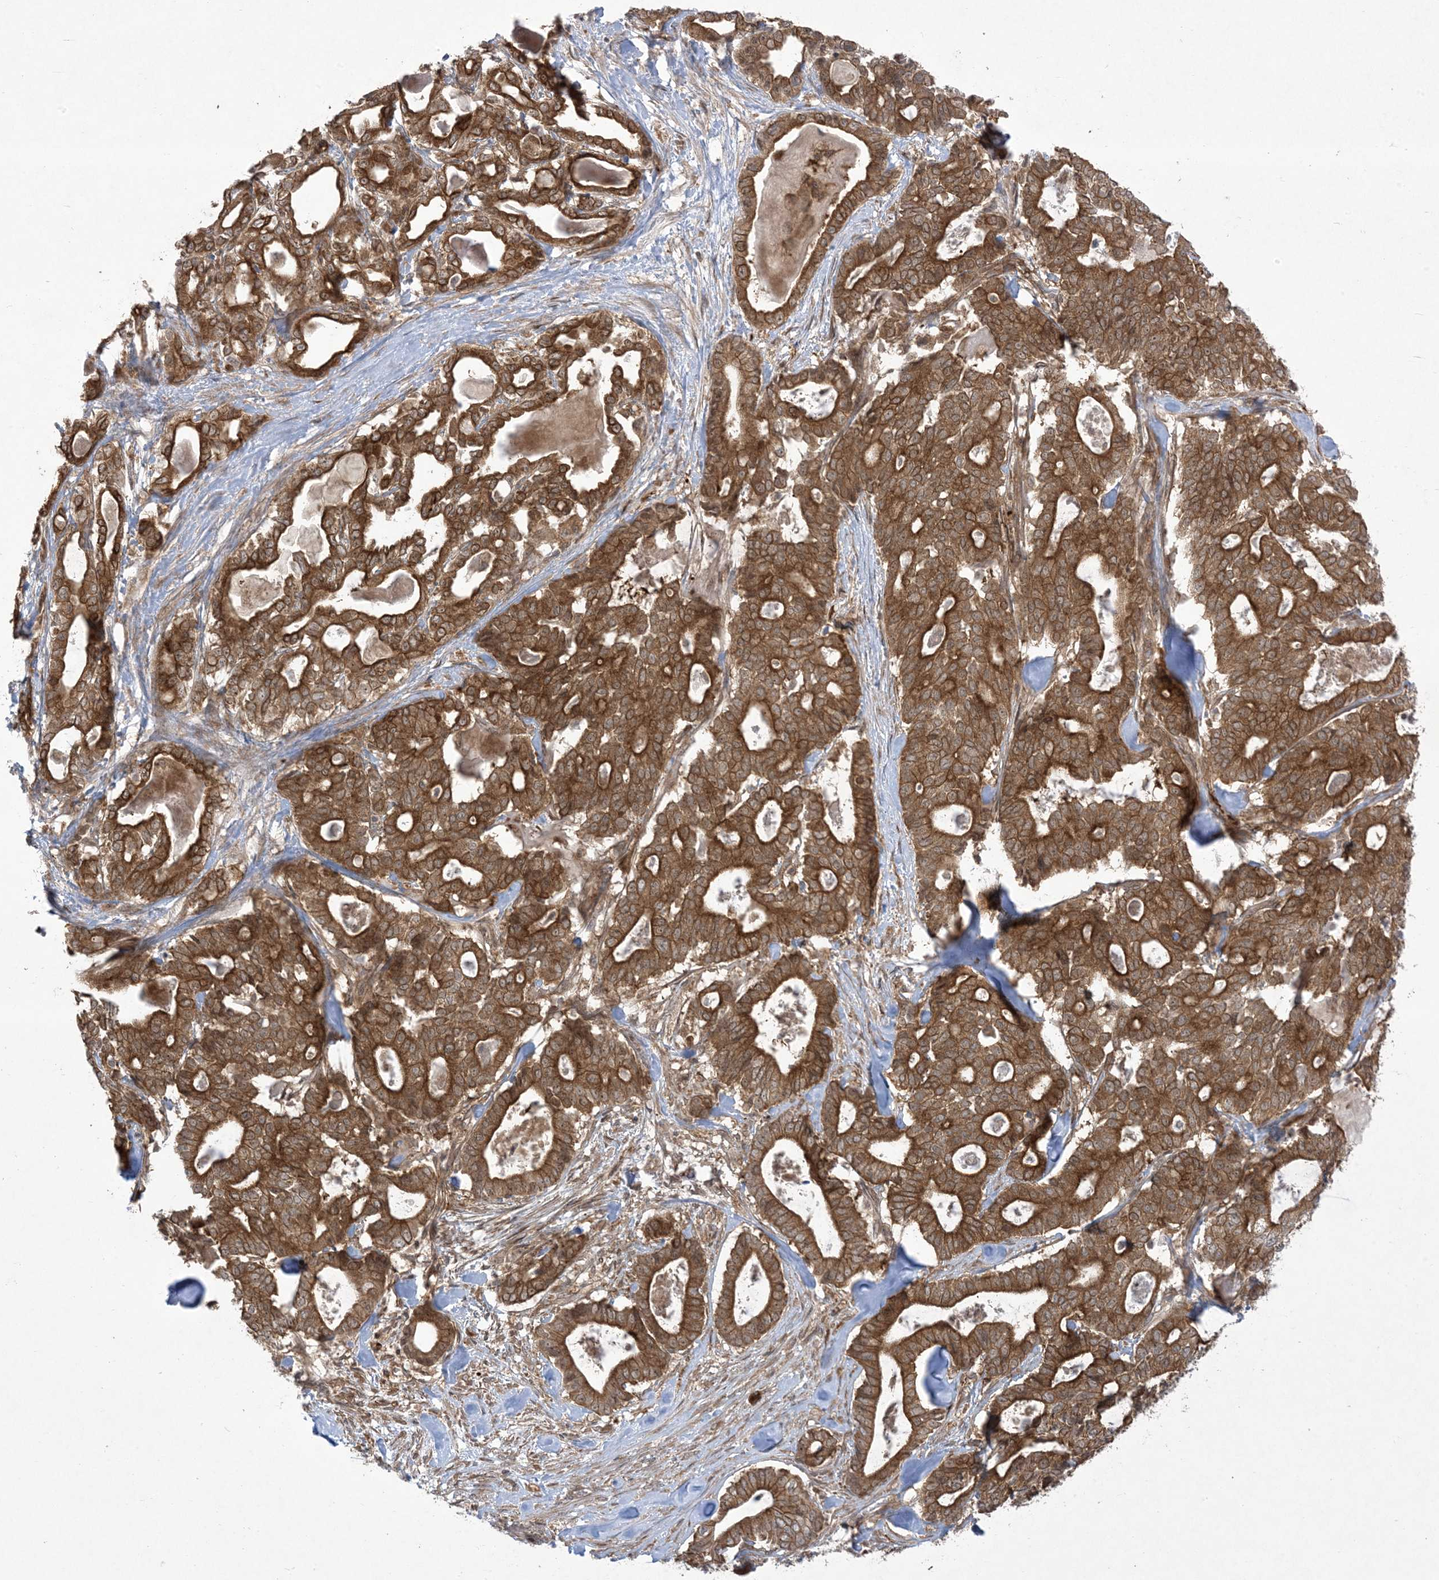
{"staining": {"intensity": "strong", "quantity": ">75%", "location": "cytoplasmic/membranous,nuclear"}, "tissue": "pancreatic cancer", "cell_type": "Tumor cells", "image_type": "cancer", "snomed": [{"axis": "morphology", "description": "Adenocarcinoma, NOS"}, {"axis": "topography", "description": "Pancreas"}], "caption": "This histopathology image reveals pancreatic cancer stained with immunohistochemistry (IHC) to label a protein in brown. The cytoplasmic/membranous and nuclear of tumor cells show strong positivity for the protein. Nuclei are counter-stained blue.", "gene": "SOGA3", "patient": {"sex": "male", "age": 63}}